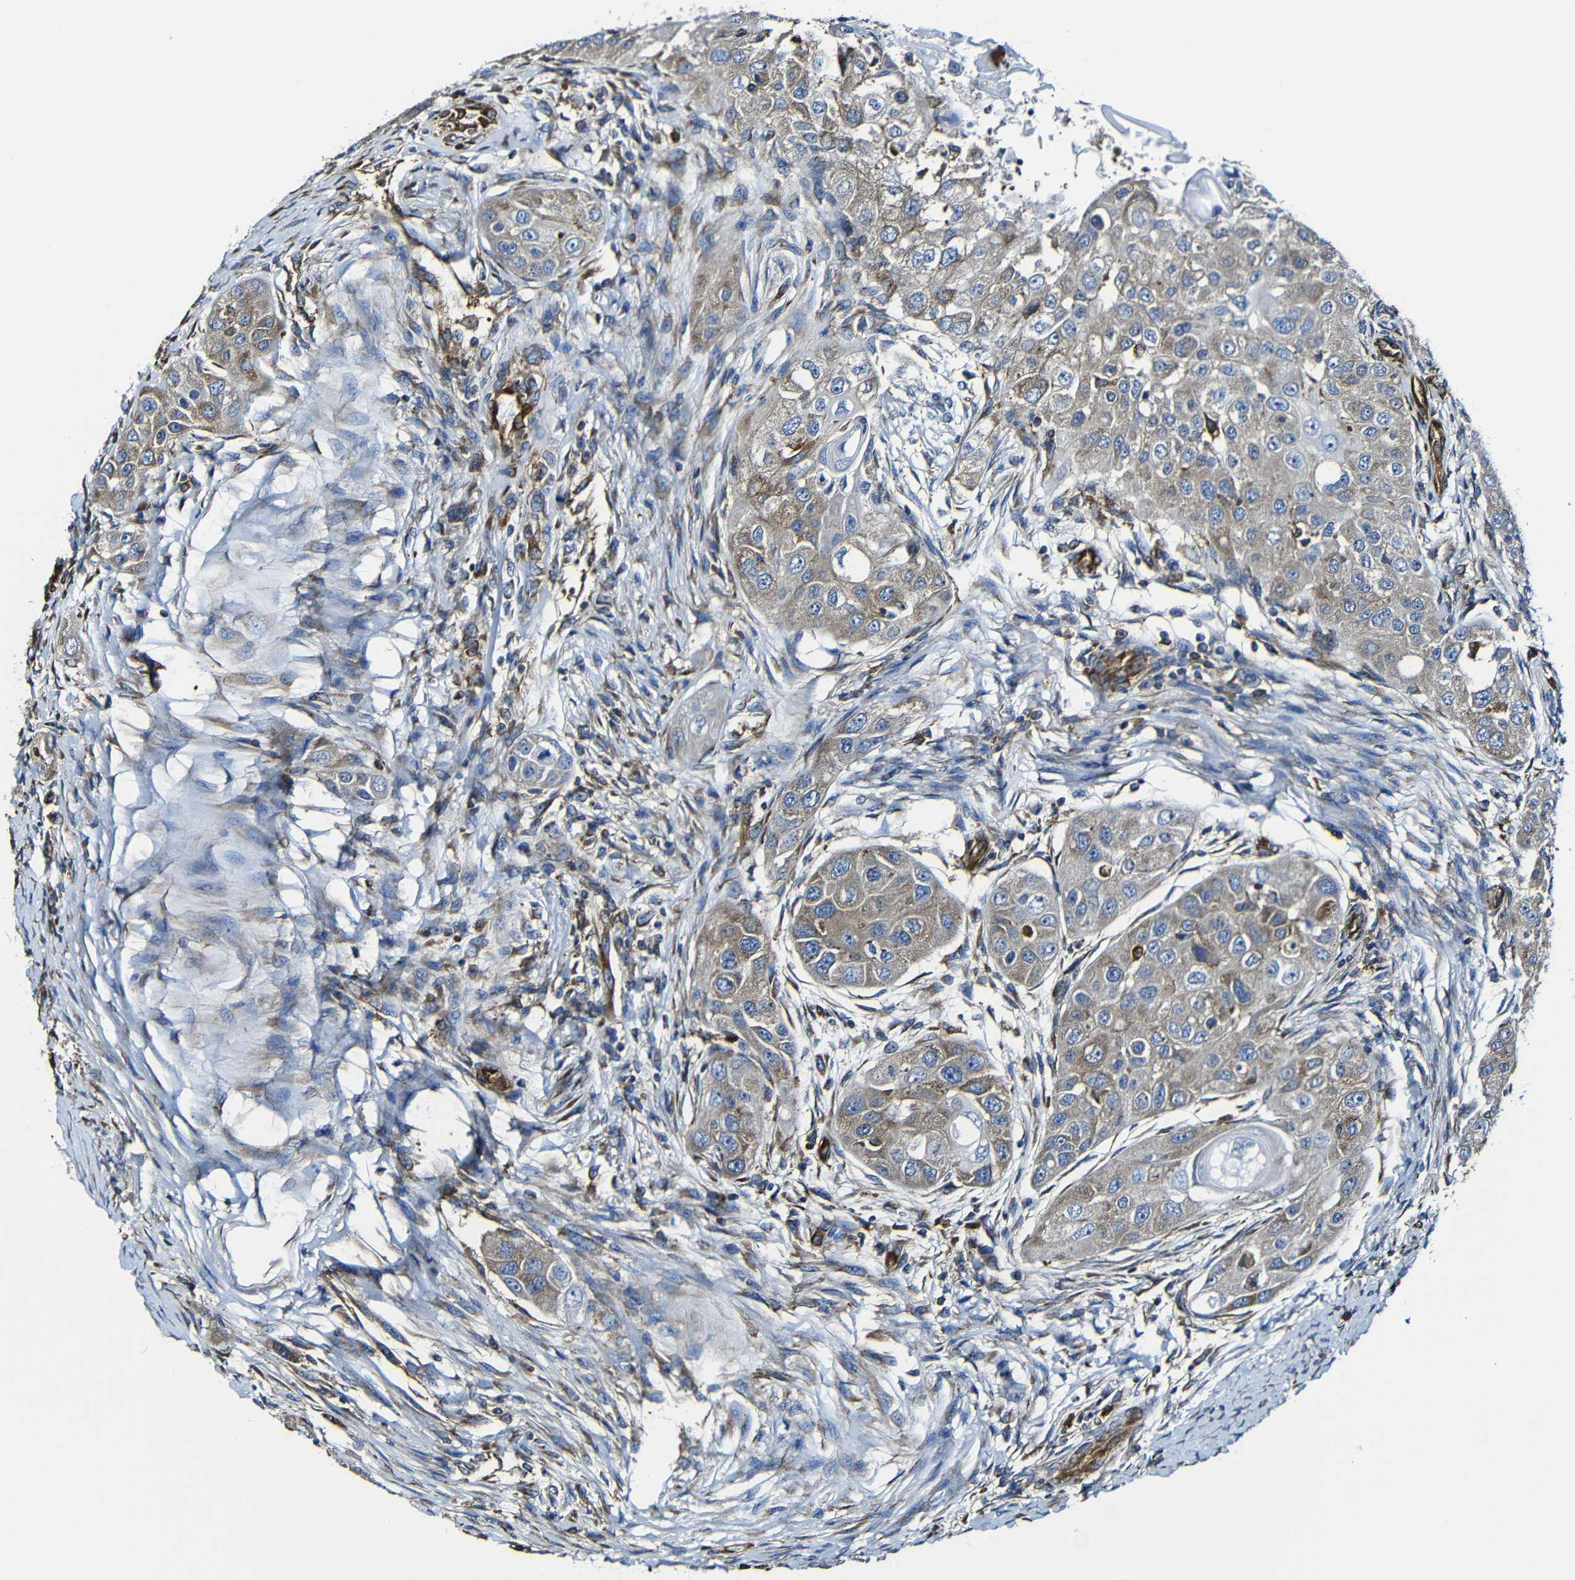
{"staining": {"intensity": "weak", "quantity": ">75%", "location": "cytoplasmic/membranous"}, "tissue": "head and neck cancer", "cell_type": "Tumor cells", "image_type": "cancer", "snomed": [{"axis": "morphology", "description": "Normal tissue, NOS"}, {"axis": "morphology", "description": "Squamous cell carcinoma, NOS"}, {"axis": "topography", "description": "Skeletal muscle"}, {"axis": "topography", "description": "Head-Neck"}], "caption": "This is a photomicrograph of immunohistochemistry staining of head and neck squamous cell carcinoma, which shows weak staining in the cytoplasmic/membranous of tumor cells.", "gene": "MSN", "patient": {"sex": "male", "age": 51}}